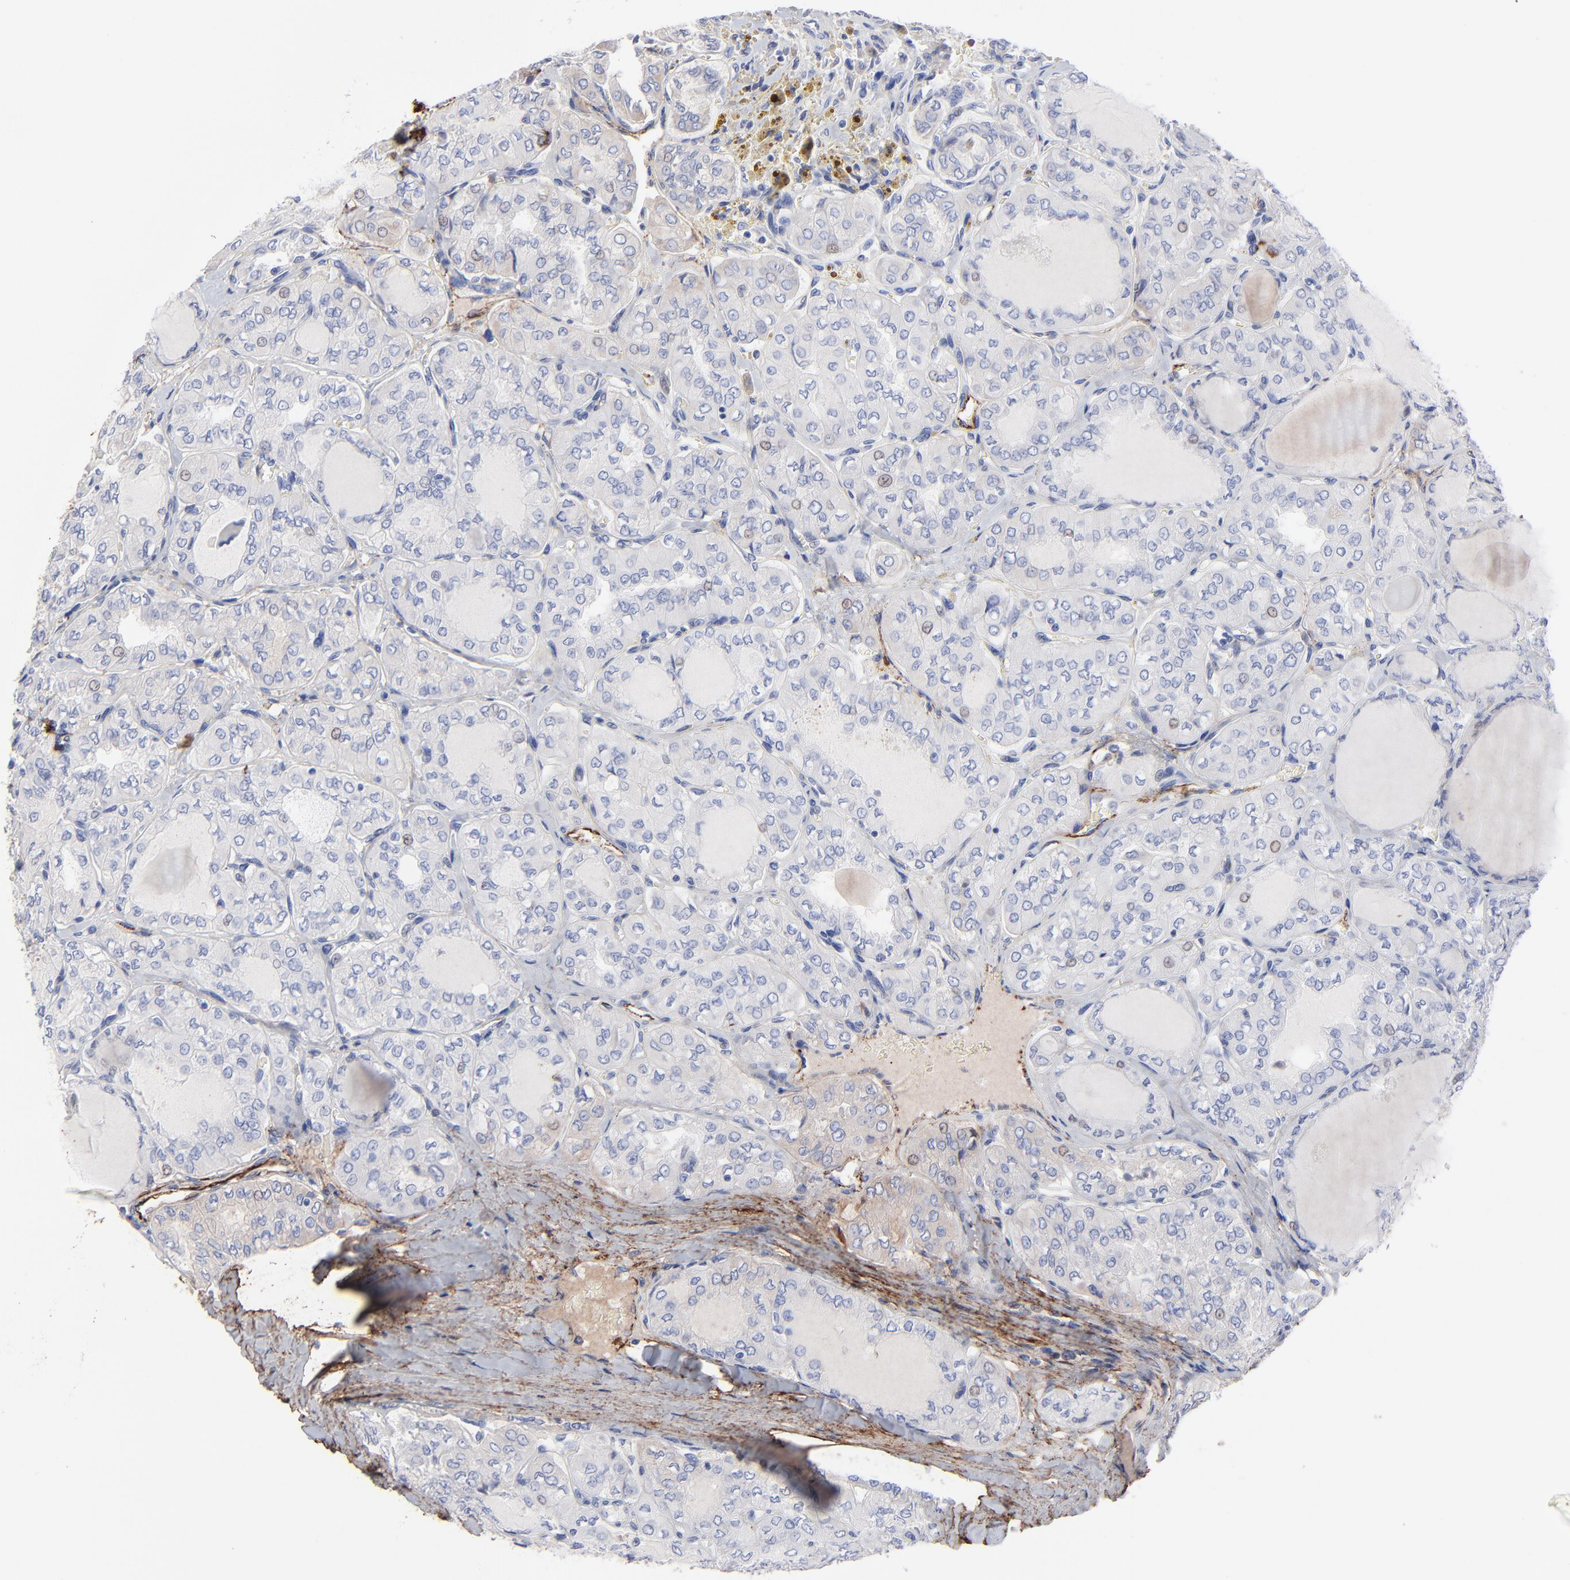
{"staining": {"intensity": "negative", "quantity": "none", "location": "none"}, "tissue": "thyroid cancer", "cell_type": "Tumor cells", "image_type": "cancer", "snomed": [{"axis": "morphology", "description": "Papillary adenocarcinoma, NOS"}, {"axis": "topography", "description": "Thyroid gland"}], "caption": "Micrograph shows no significant protein staining in tumor cells of papillary adenocarcinoma (thyroid). (Immunohistochemistry, brightfield microscopy, high magnification).", "gene": "FBLN2", "patient": {"sex": "male", "age": 20}}